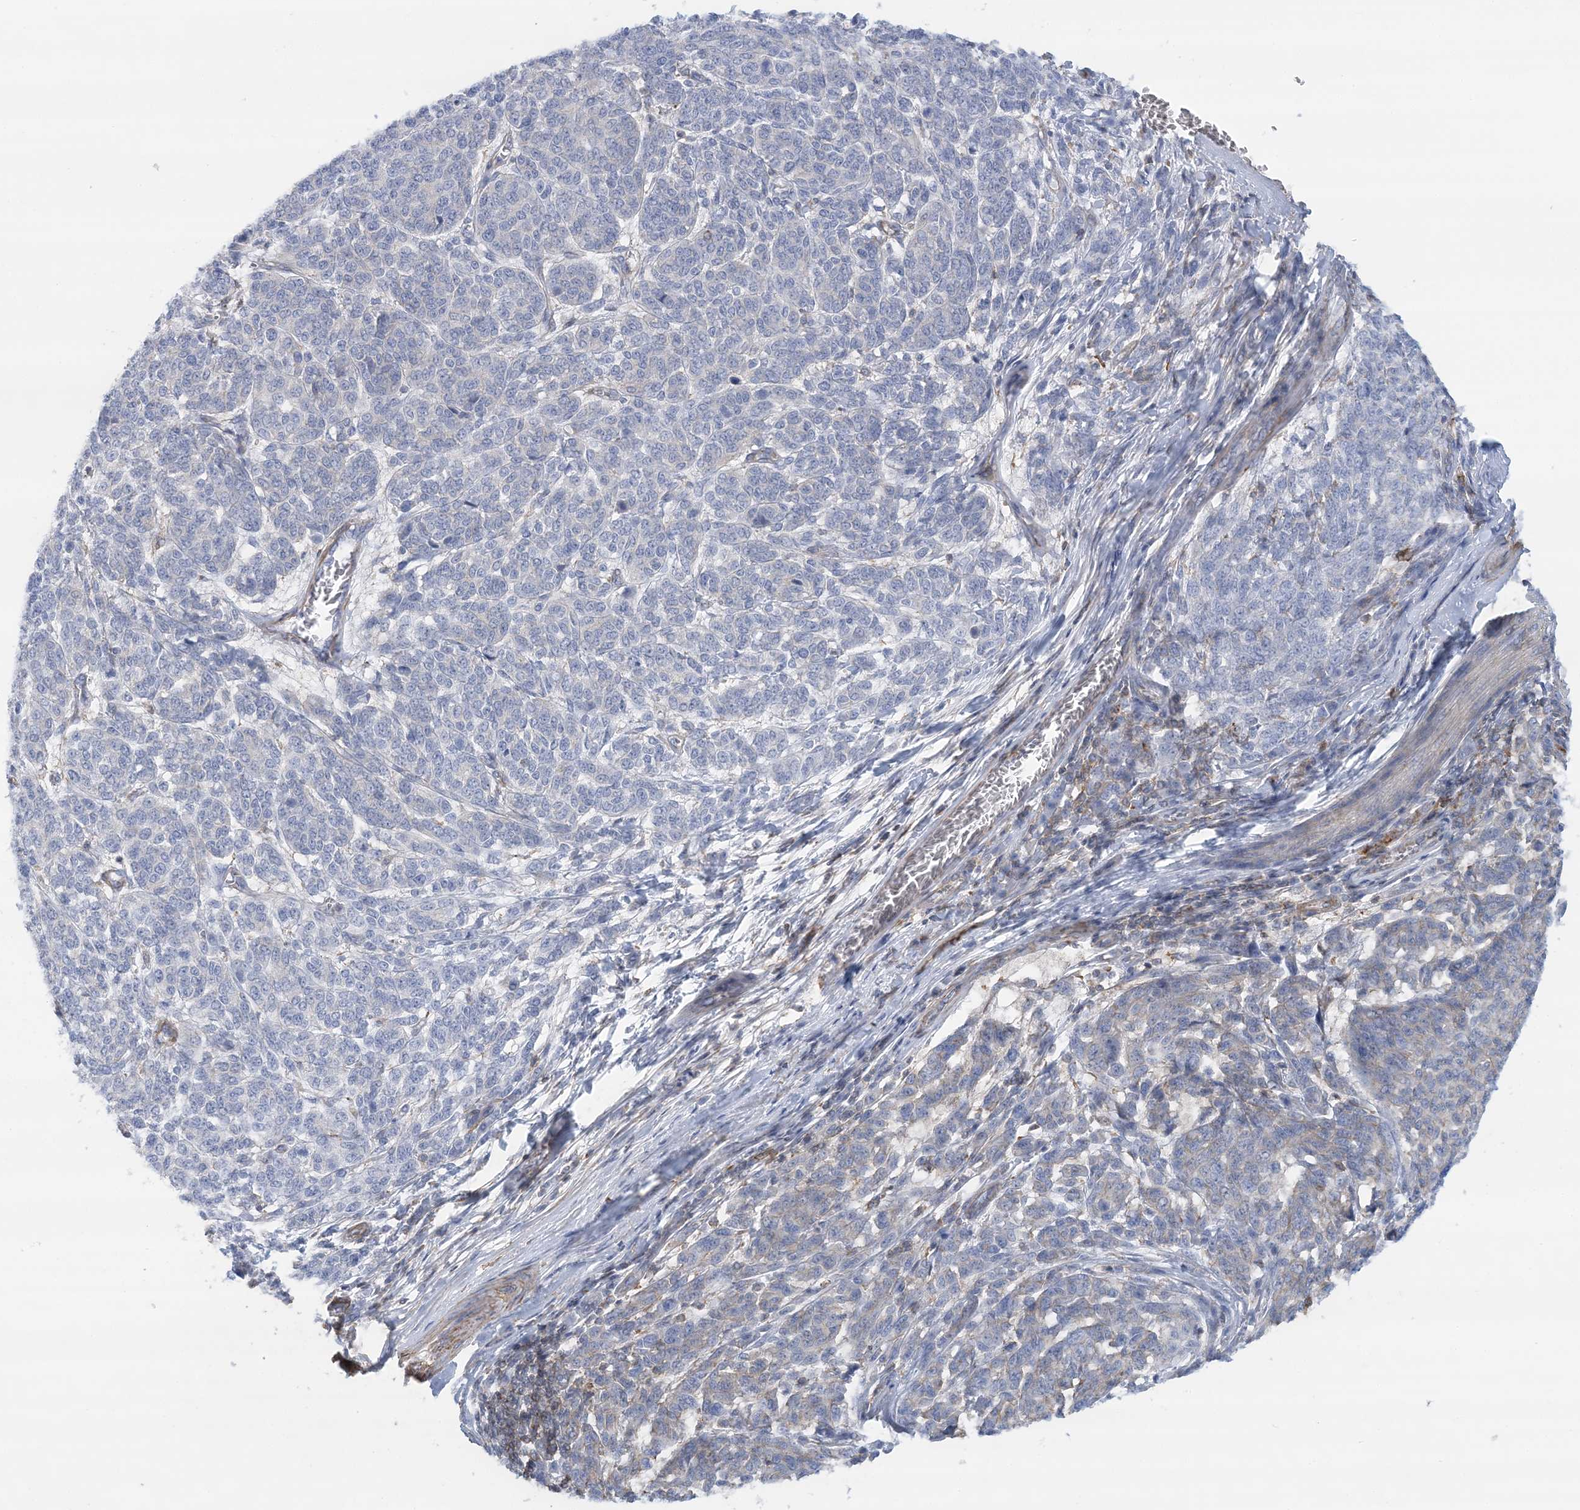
{"staining": {"intensity": "negative", "quantity": "none", "location": "none"}, "tissue": "melanoma", "cell_type": "Tumor cells", "image_type": "cancer", "snomed": [{"axis": "morphology", "description": "Malignant melanoma, NOS"}, {"axis": "topography", "description": "Skin"}], "caption": "Immunohistochemical staining of human melanoma shows no significant expression in tumor cells.", "gene": "C11orf21", "patient": {"sex": "male", "age": 49}}